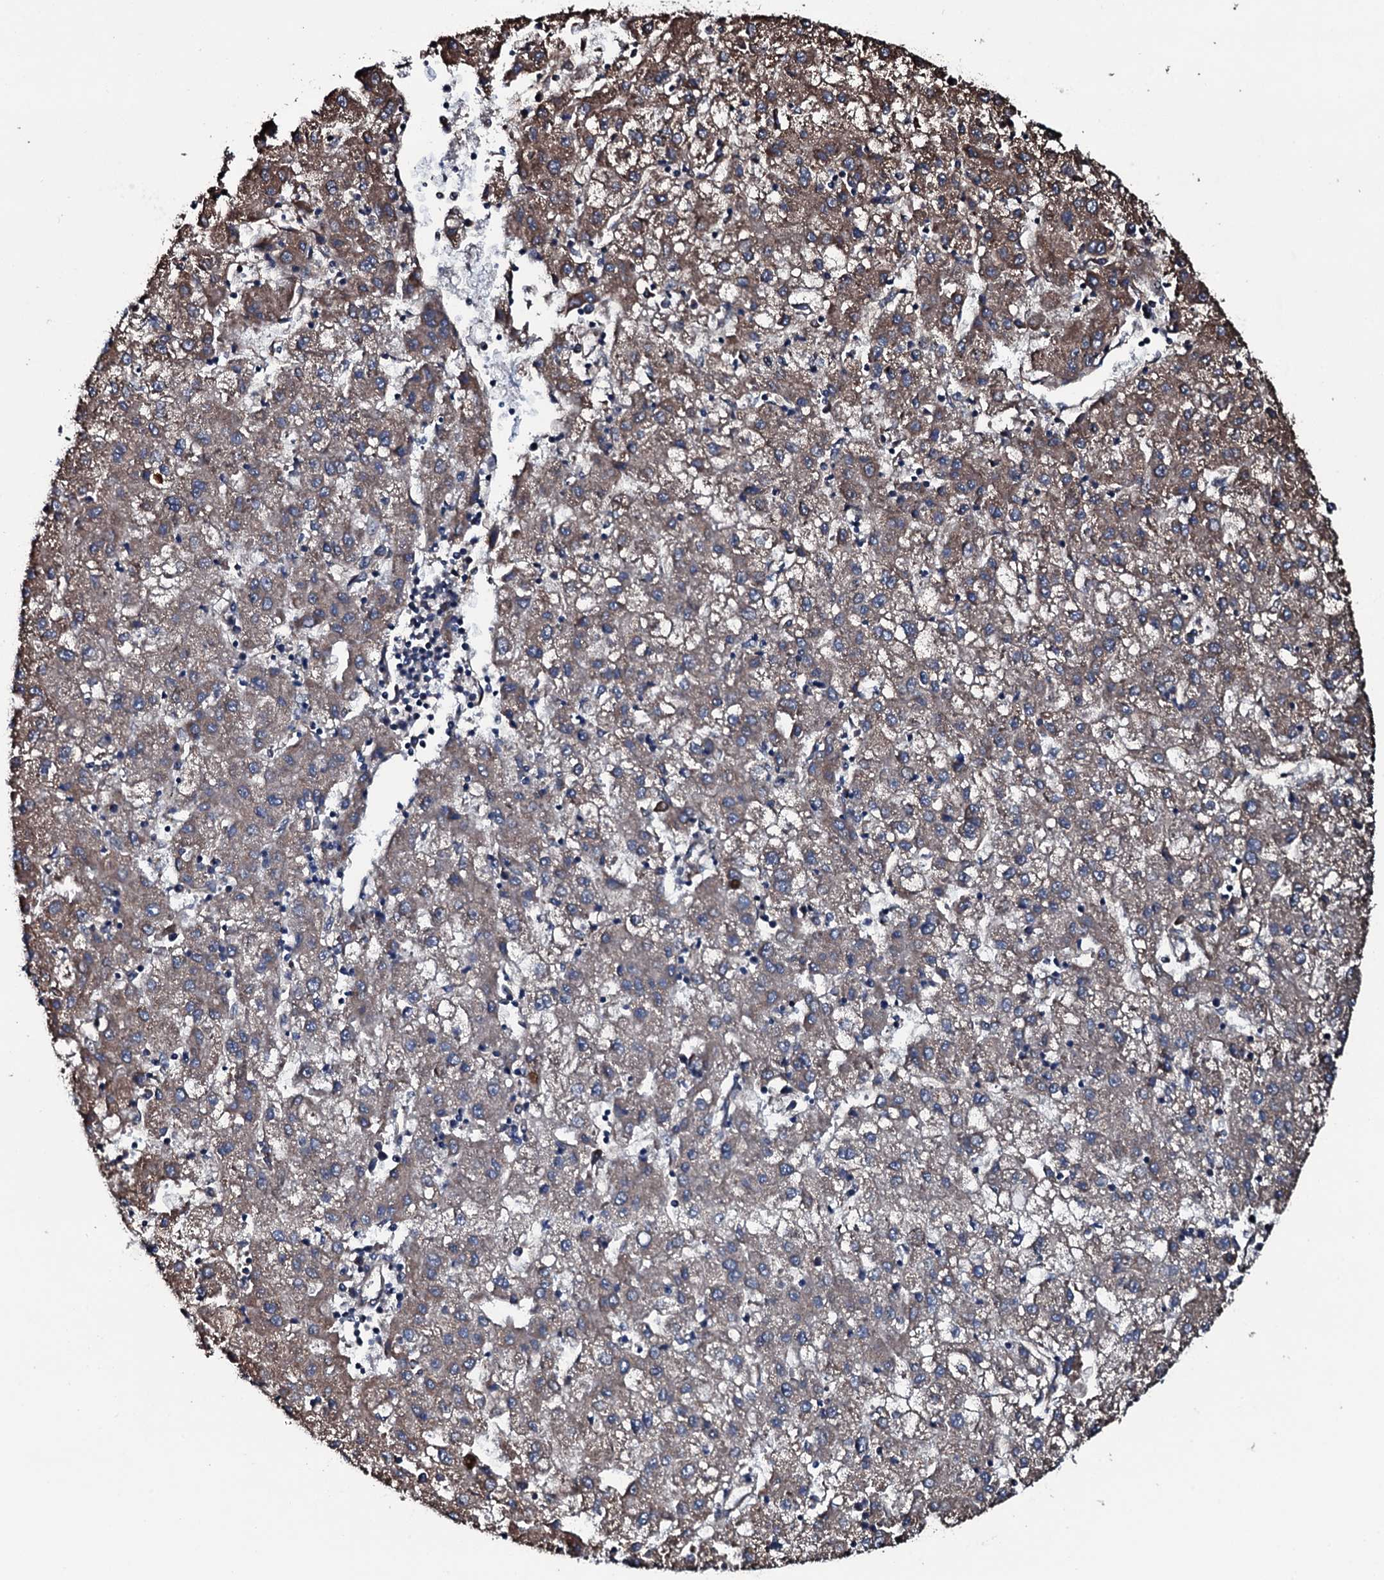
{"staining": {"intensity": "moderate", "quantity": "25%-75%", "location": "cytoplasmic/membranous"}, "tissue": "liver cancer", "cell_type": "Tumor cells", "image_type": "cancer", "snomed": [{"axis": "morphology", "description": "Carcinoma, Hepatocellular, NOS"}, {"axis": "topography", "description": "Liver"}], "caption": "About 25%-75% of tumor cells in human liver cancer (hepatocellular carcinoma) demonstrate moderate cytoplasmic/membranous protein expression as visualized by brown immunohistochemical staining.", "gene": "RAB12", "patient": {"sex": "male", "age": 72}}